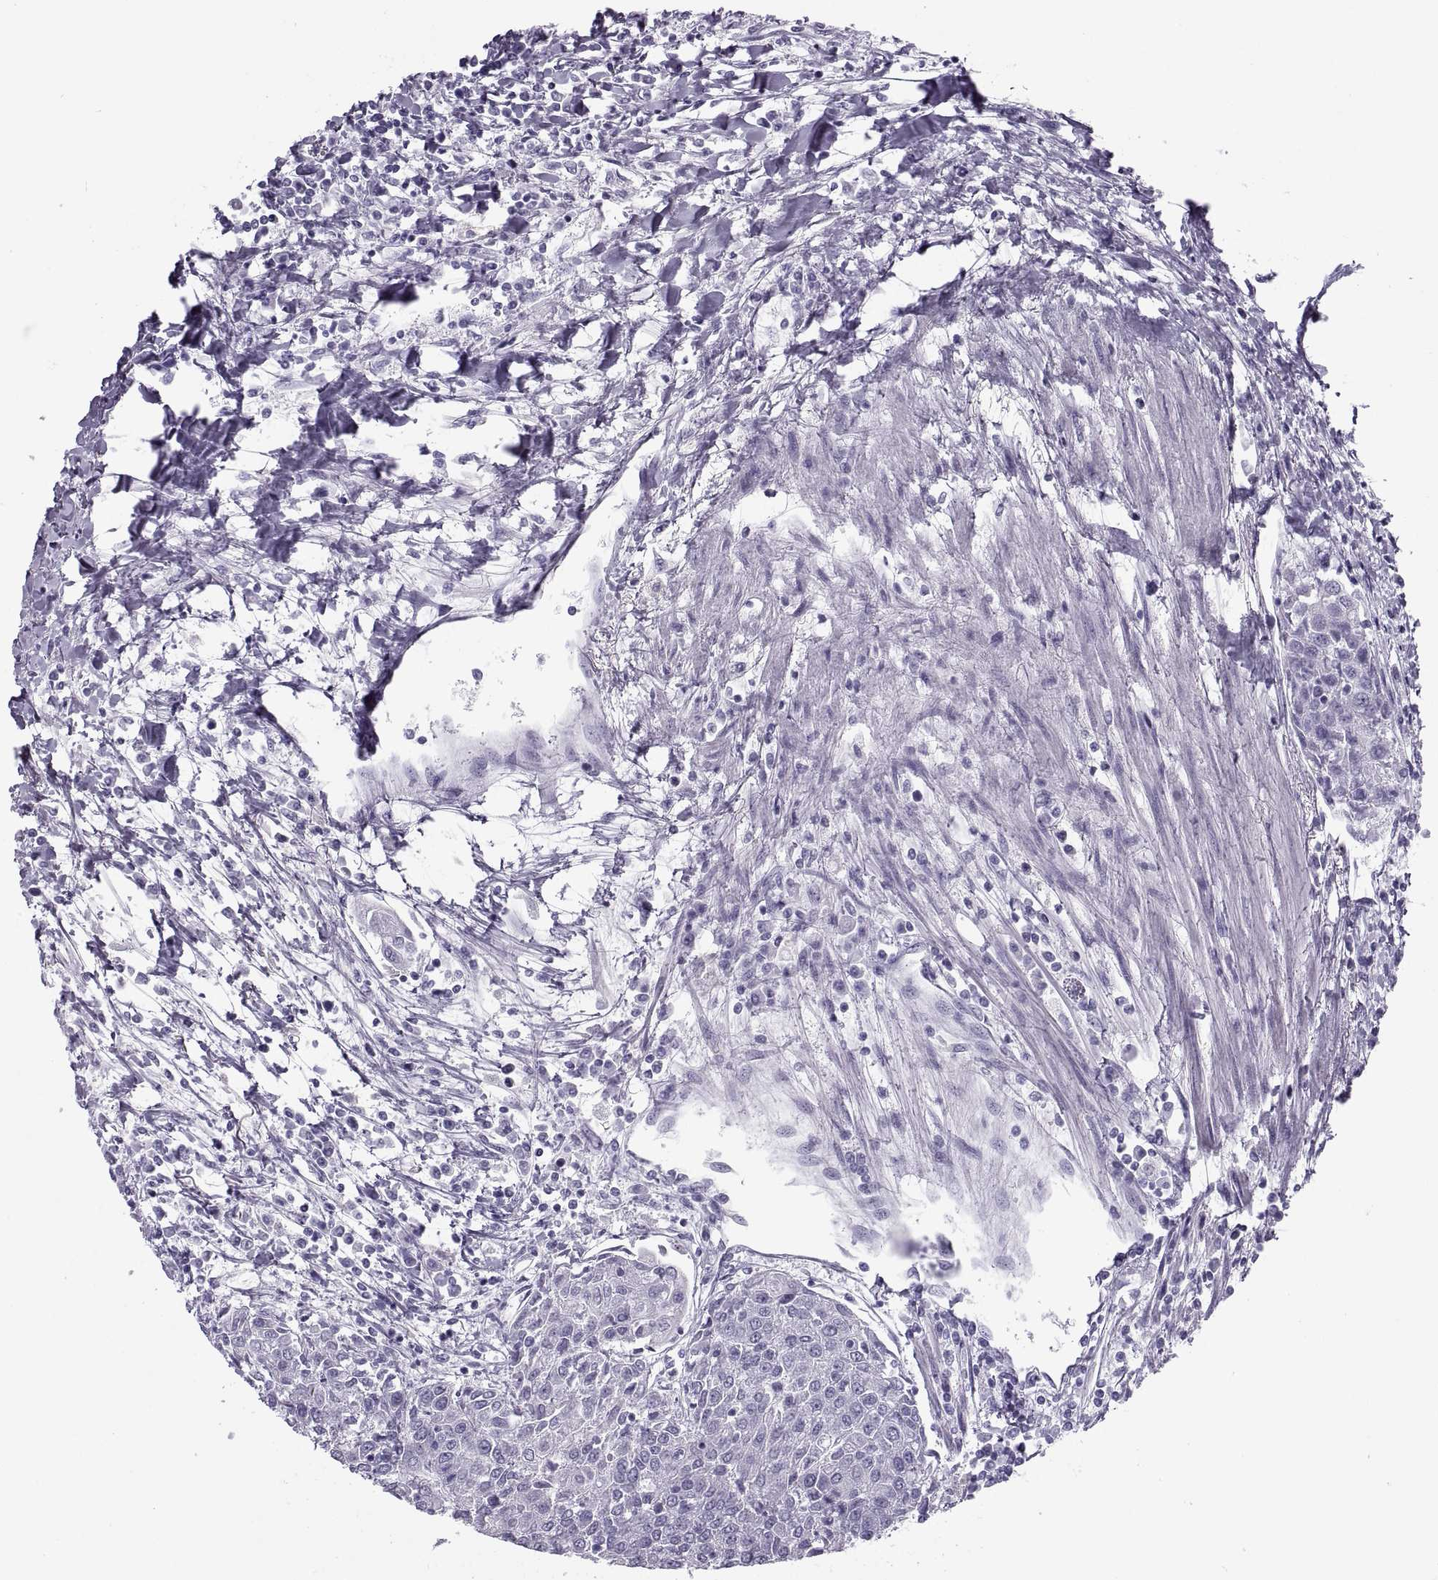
{"staining": {"intensity": "negative", "quantity": "none", "location": "none"}, "tissue": "urothelial cancer", "cell_type": "Tumor cells", "image_type": "cancer", "snomed": [{"axis": "morphology", "description": "Urothelial carcinoma, High grade"}, {"axis": "topography", "description": "Urinary bladder"}], "caption": "Tumor cells are negative for protein expression in human urothelial carcinoma (high-grade).", "gene": "RLBP1", "patient": {"sex": "female", "age": 85}}